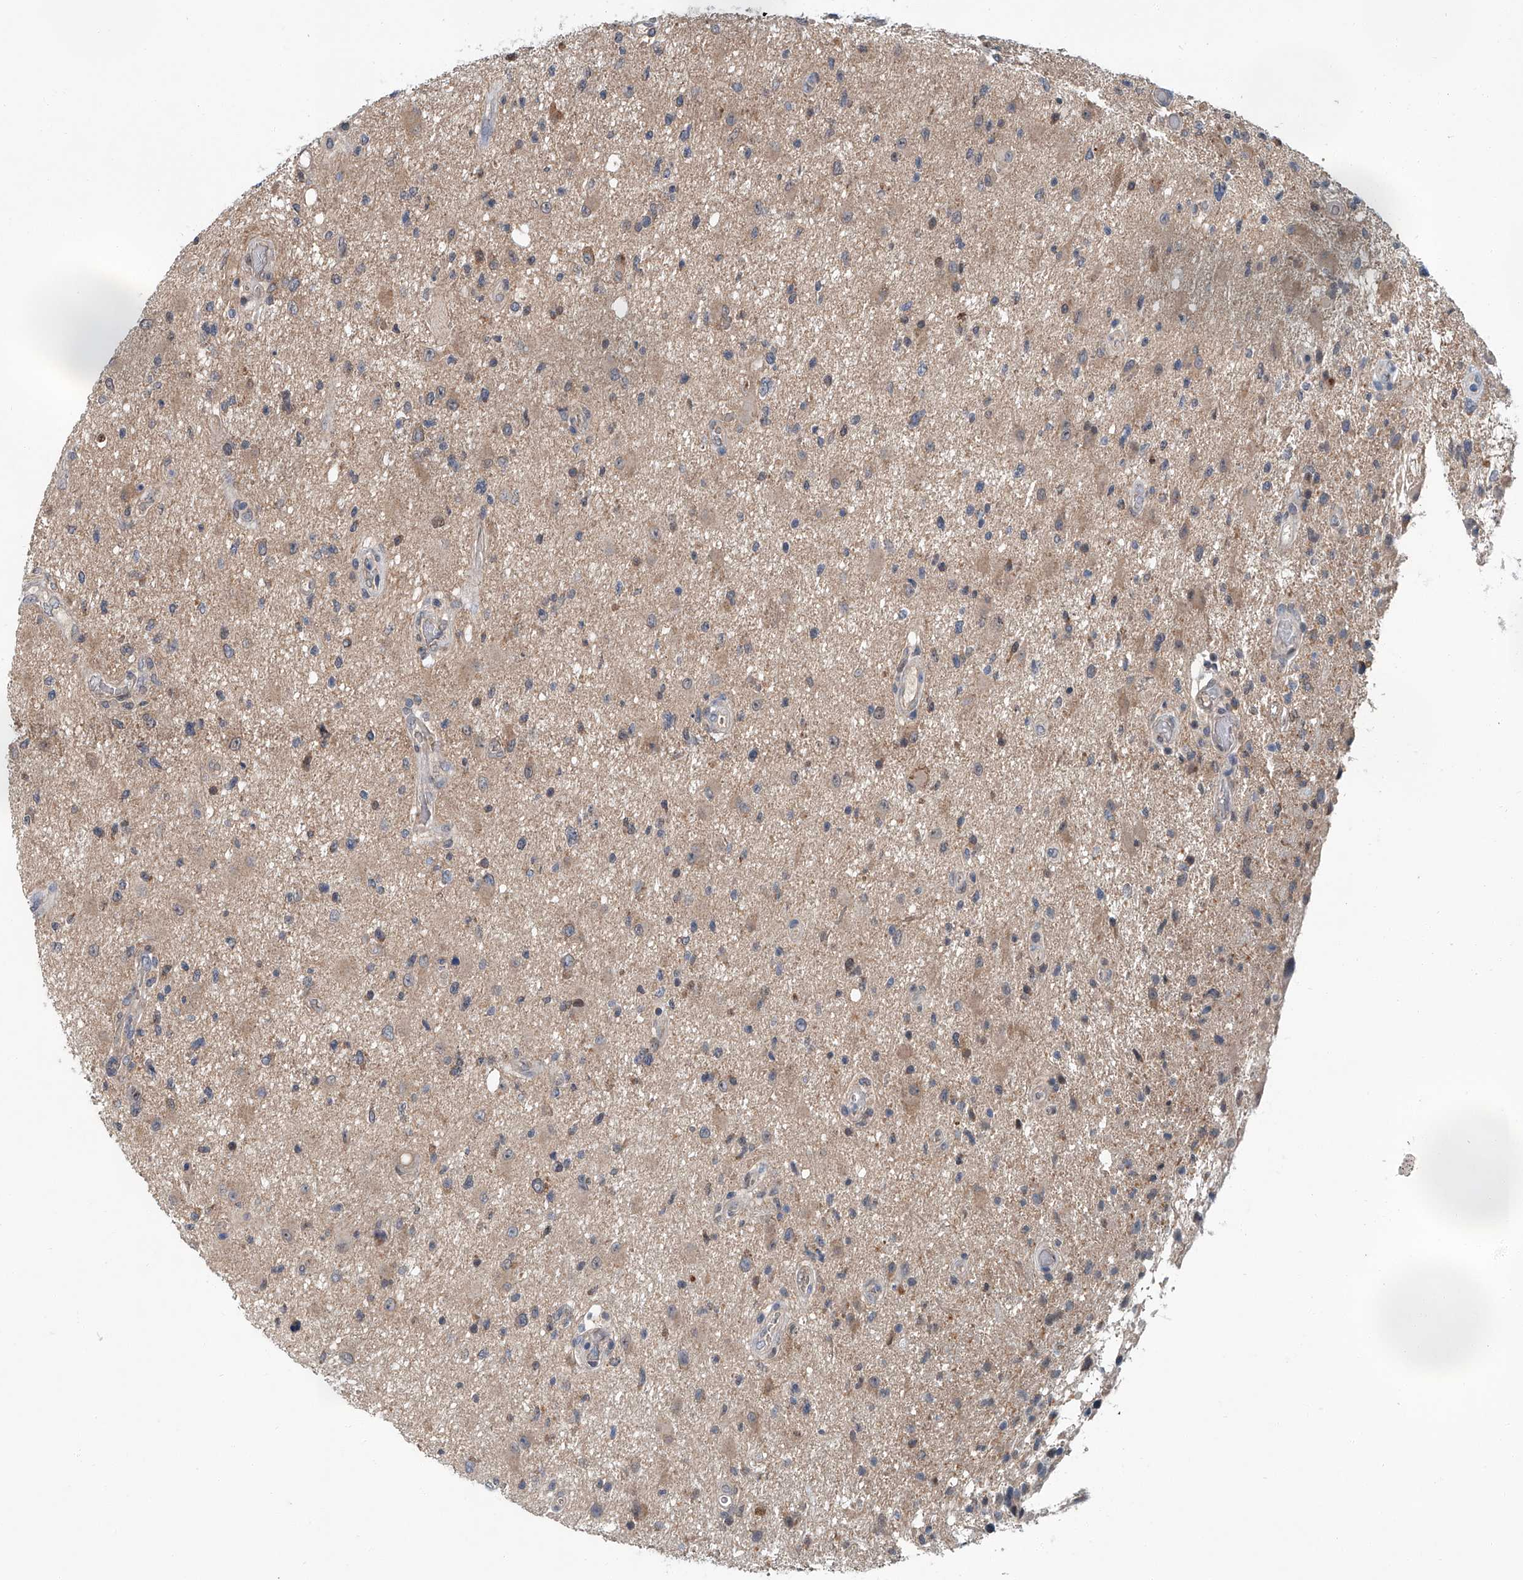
{"staining": {"intensity": "weak", "quantity": "<25%", "location": "cytoplasmic/membranous"}, "tissue": "glioma", "cell_type": "Tumor cells", "image_type": "cancer", "snomed": [{"axis": "morphology", "description": "Glioma, malignant, High grade"}, {"axis": "topography", "description": "Brain"}], "caption": "This is an immunohistochemistry (IHC) micrograph of human high-grade glioma (malignant). There is no staining in tumor cells.", "gene": "CLK1", "patient": {"sex": "male", "age": 33}}